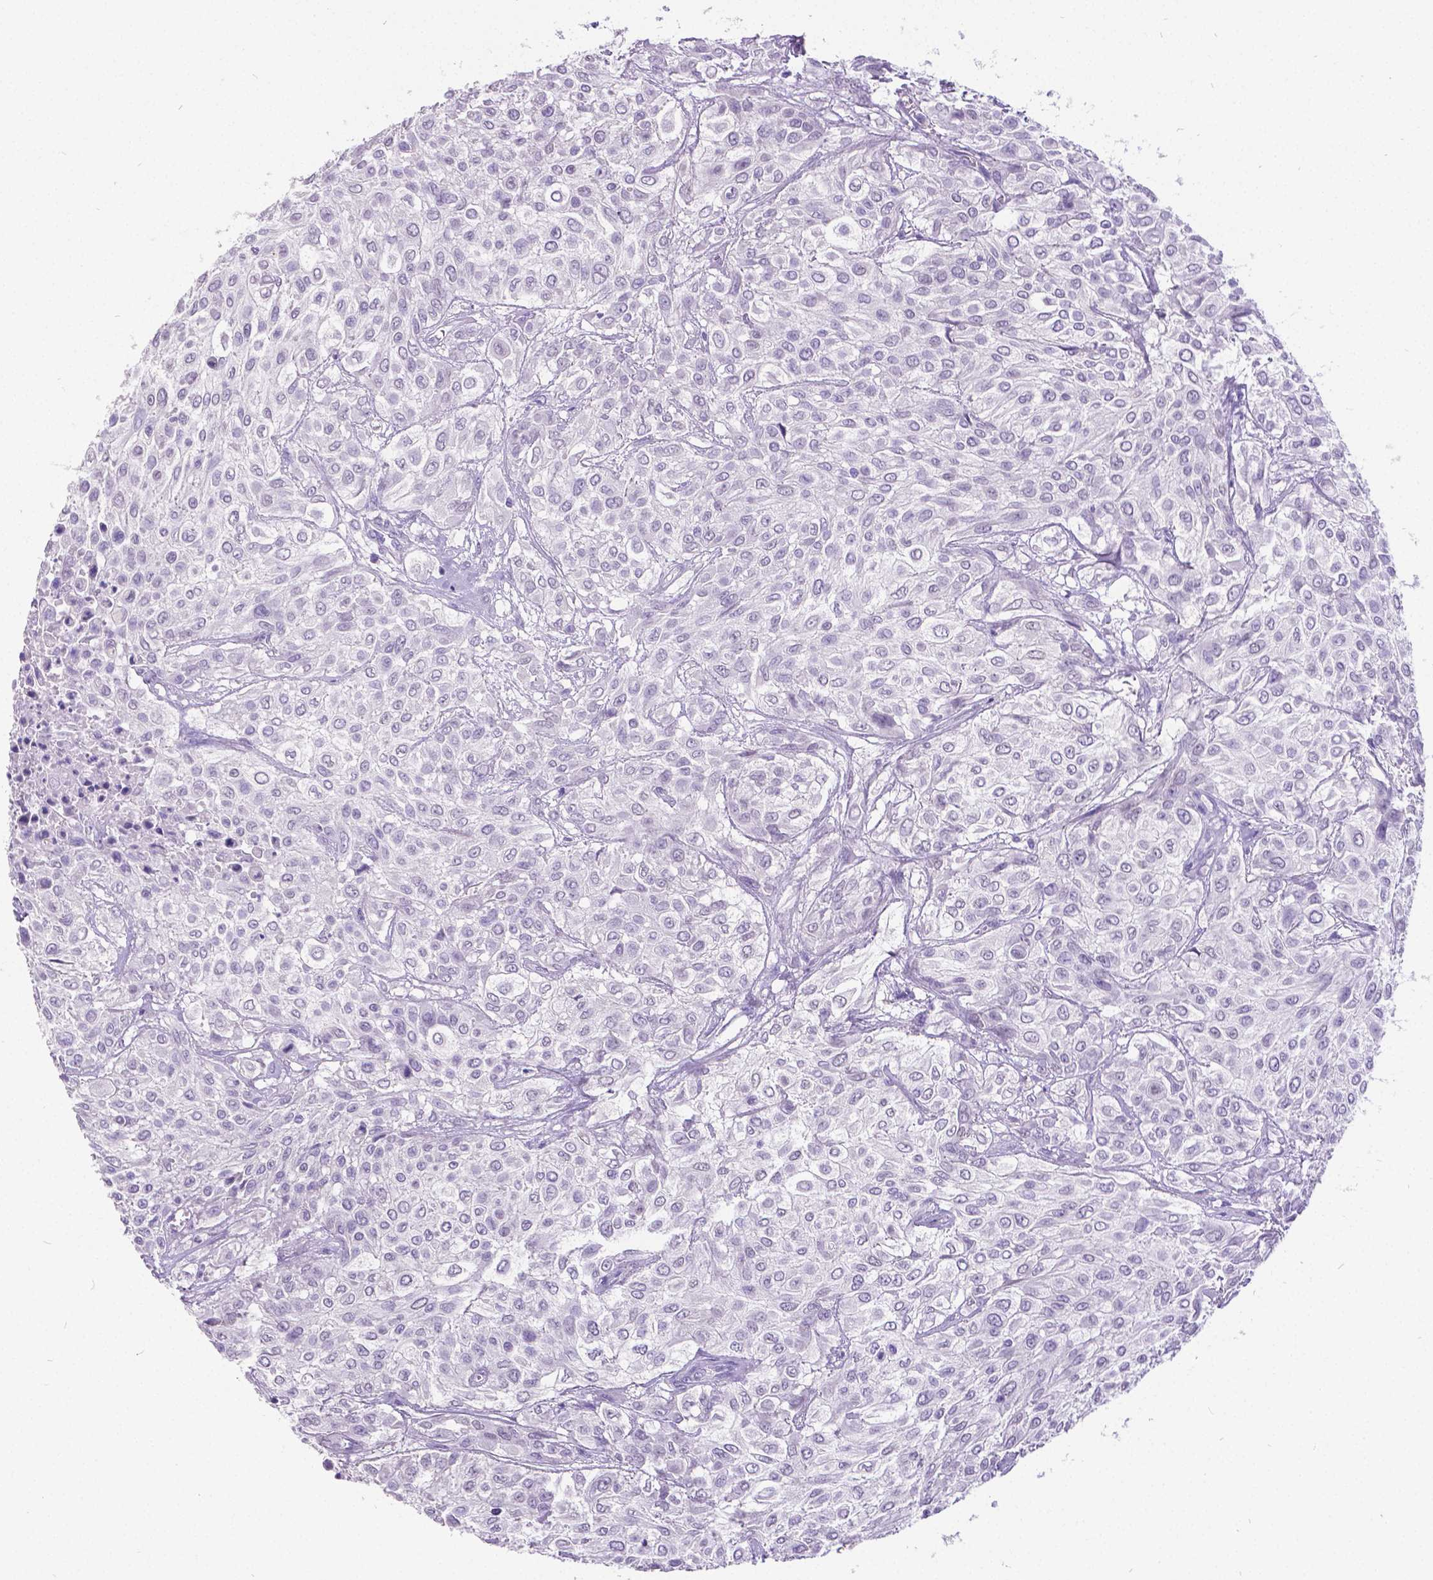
{"staining": {"intensity": "negative", "quantity": "none", "location": "none"}, "tissue": "urothelial cancer", "cell_type": "Tumor cells", "image_type": "cancer", "snomed": [{"axis": "morphology", "description": "Urothelial carcinoma, High grade"}, {"axis": "topography", "description": "Urinary bladder"}], "caption": "The histopathology image displays no staining of tumor cells in urothelial cancer.", "gene": "SATB2", "patient": {"sex": "male", "age": 57}}